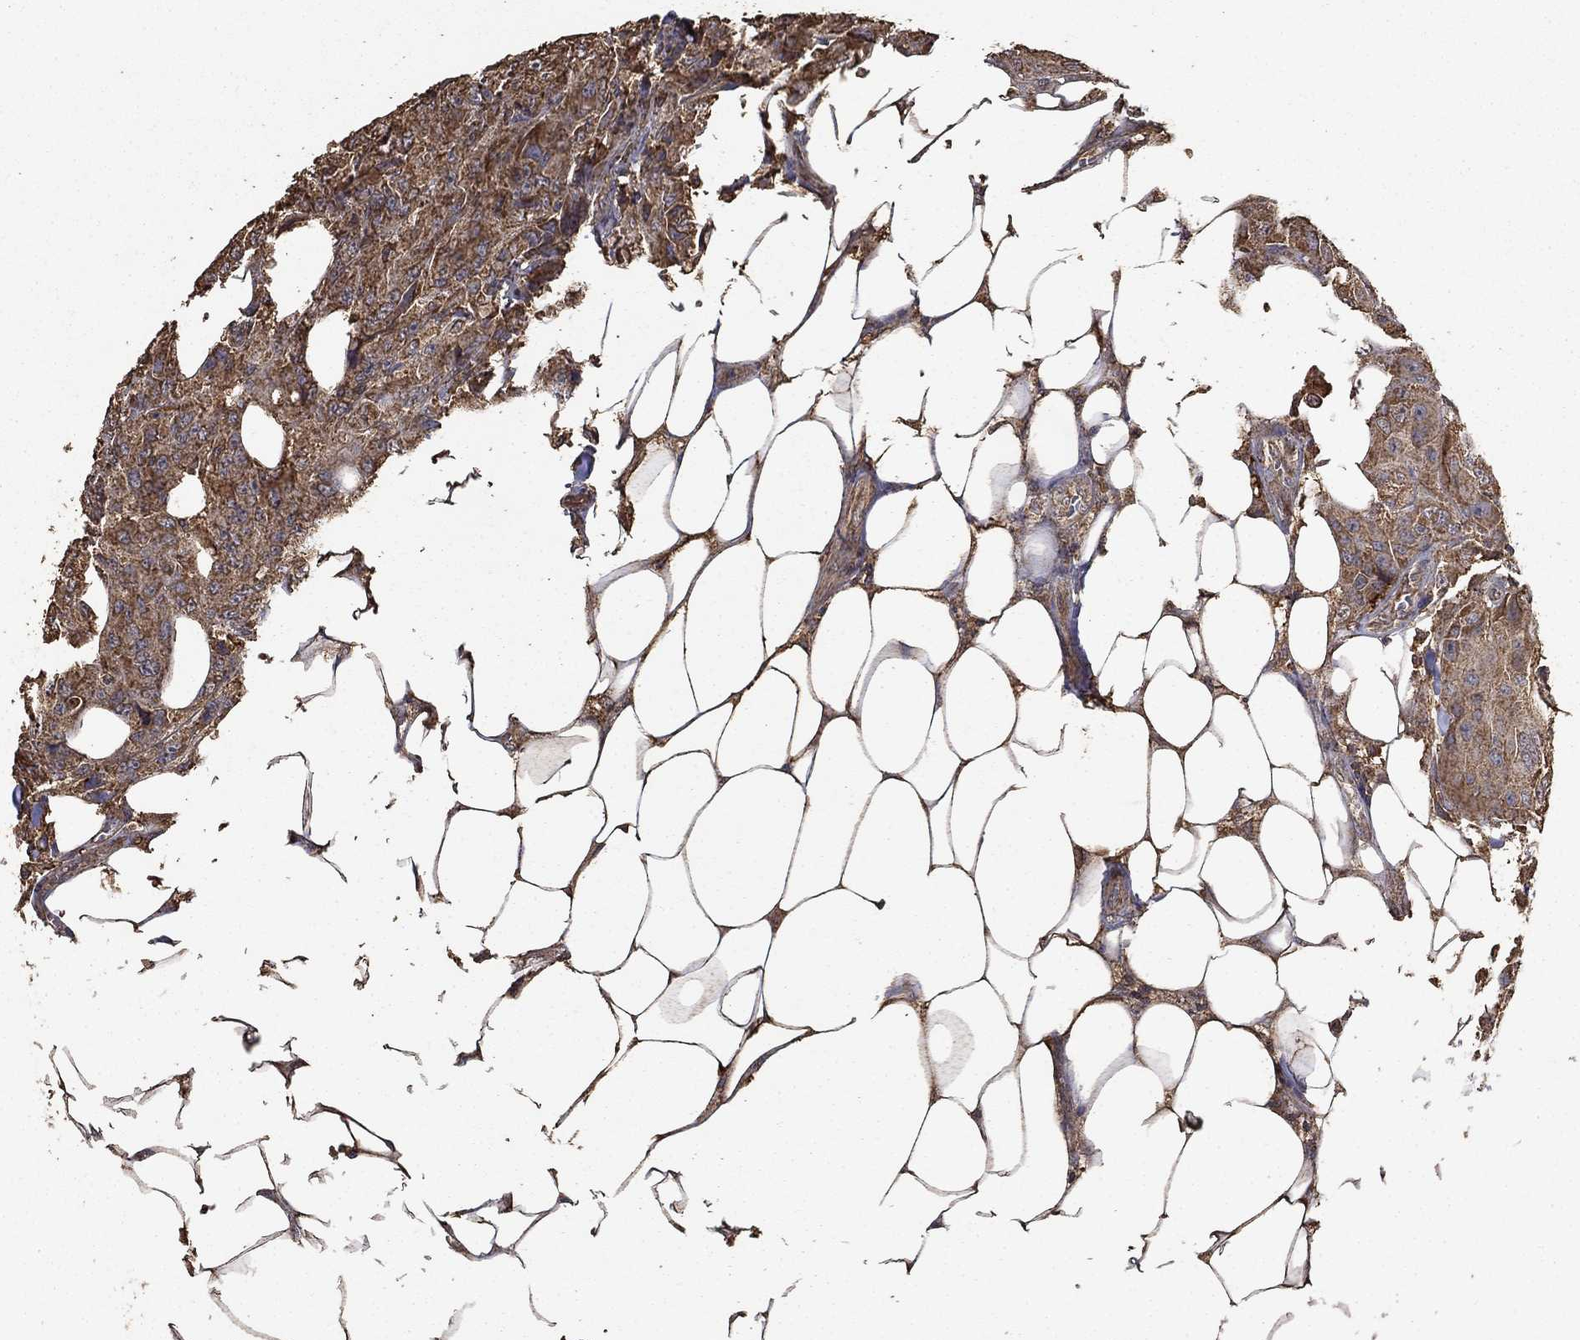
{"staining": {"intensity": "moderate", "quantity": ">75%", "location": "cytoplasmic/membranous"}, "tissue": "breast cancer", "cell_type": "Tumor cells", "image_type": "cancer", "snomed": [{"axis": "morphology", "description": "Duct carcinoma"}, {"axis": "topography", "description": "Breast"}], "caption": "High-magnification brightfield microscopy of breast infiltrating ductal carcinoma stained with DAB (brown) and counterstained with hematoxylin (blue). tumor cells exhibit moderate cytoplasmic/membranous staining is appreciated in approximately>75% of cells.", "gene": "IFRD1", "patient": {"sex": "female", "age": 43}}